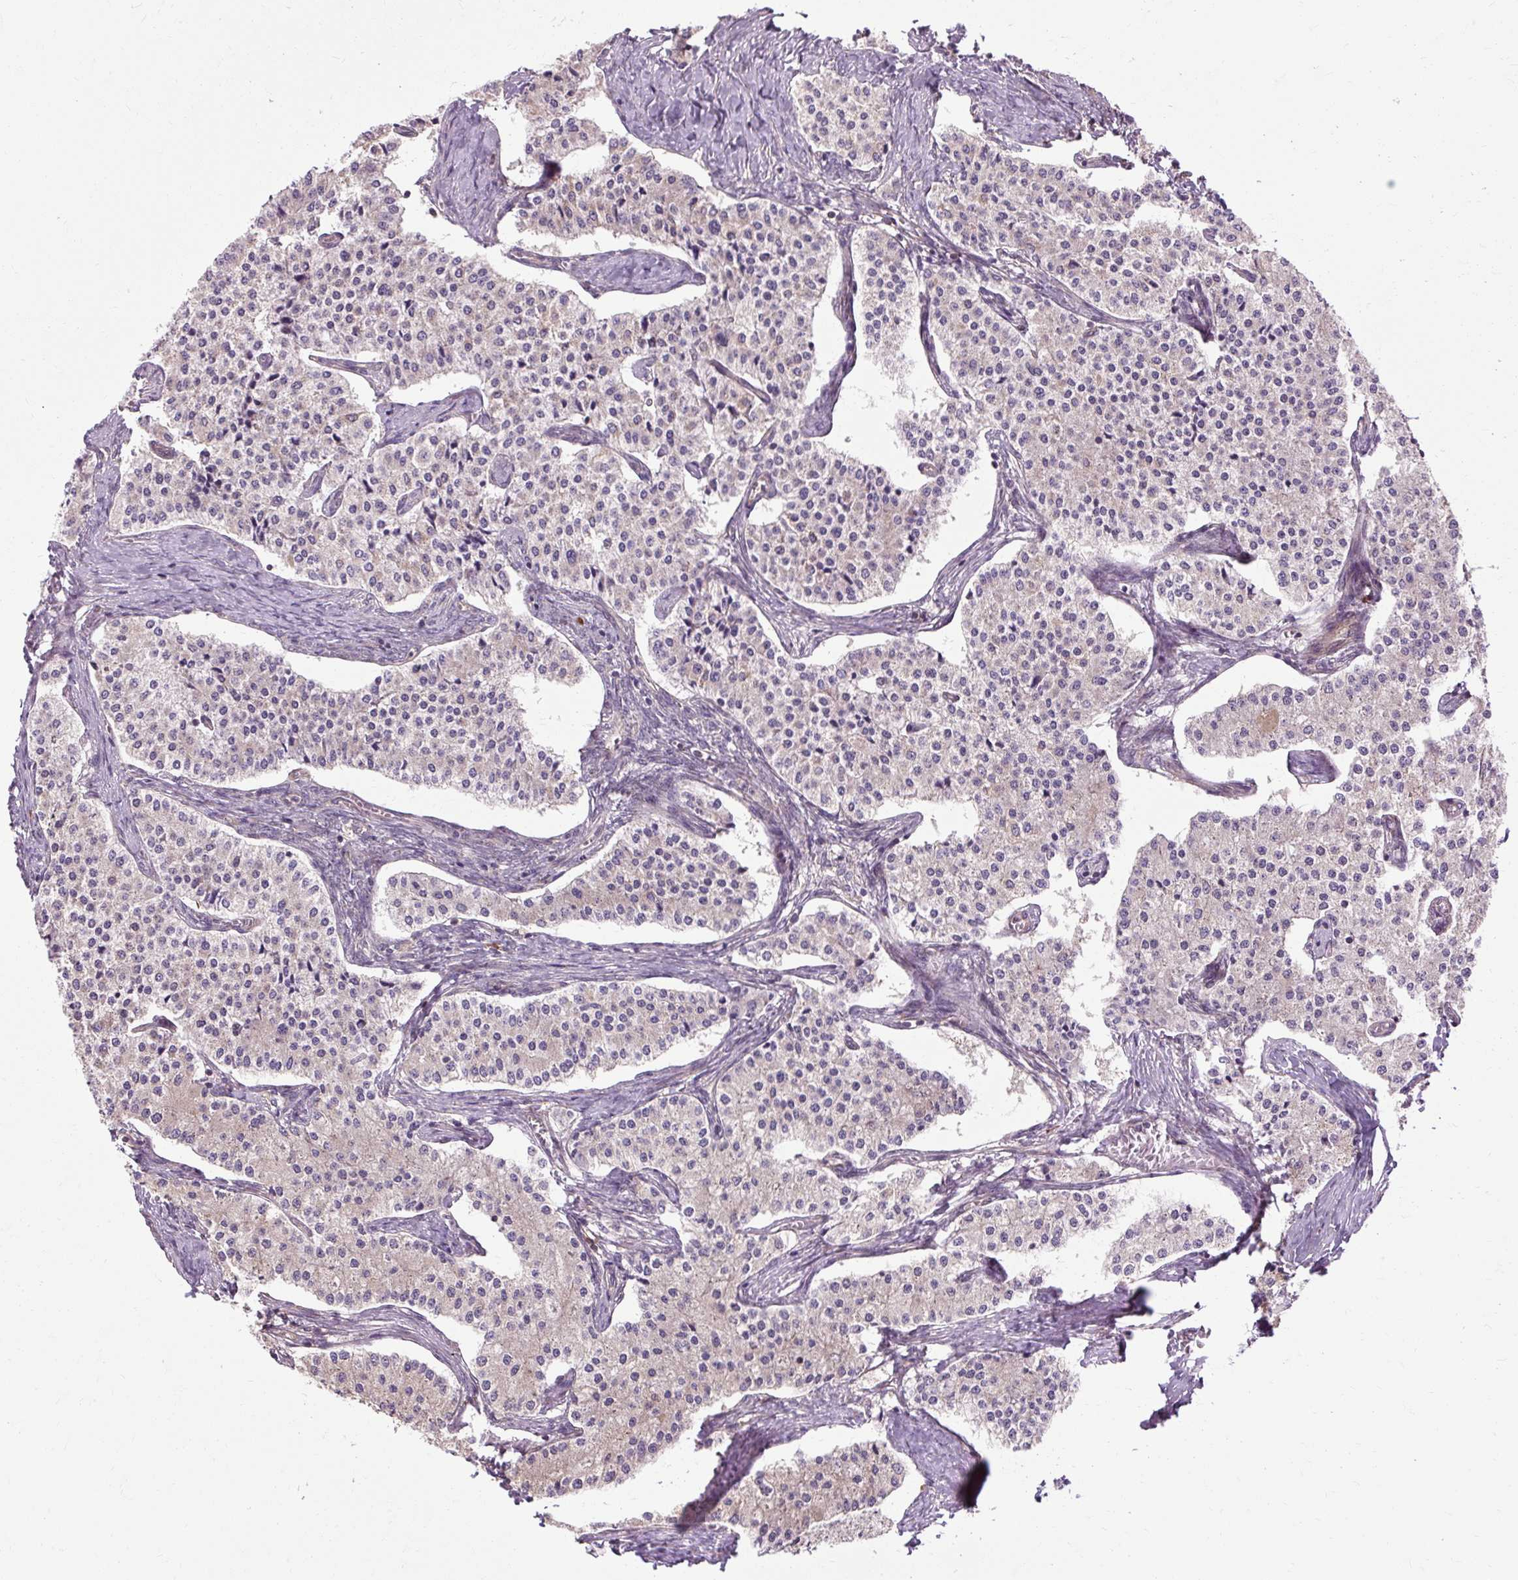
{"staining": {"intensity": "weak", "quantity": "<25%", "location": "cytoplasmic/membranous"}, "tissue": "carcinoid", "cell_type": "Tumor cells", "image_type": "cancer", "snomed": [{"axis": "morphology", "description": "Carcinoid, malignant, NOS"}, {"axis": "topography", "description": "Colon"}], "caption": "Tumor cells show no significant expression in carcinoid (malignant). (Brightfield microscopy of DAB immunohistochemistry at high magnification).", "gene": "FLRT1", "patient": {"sex": "female", "age": 52}}